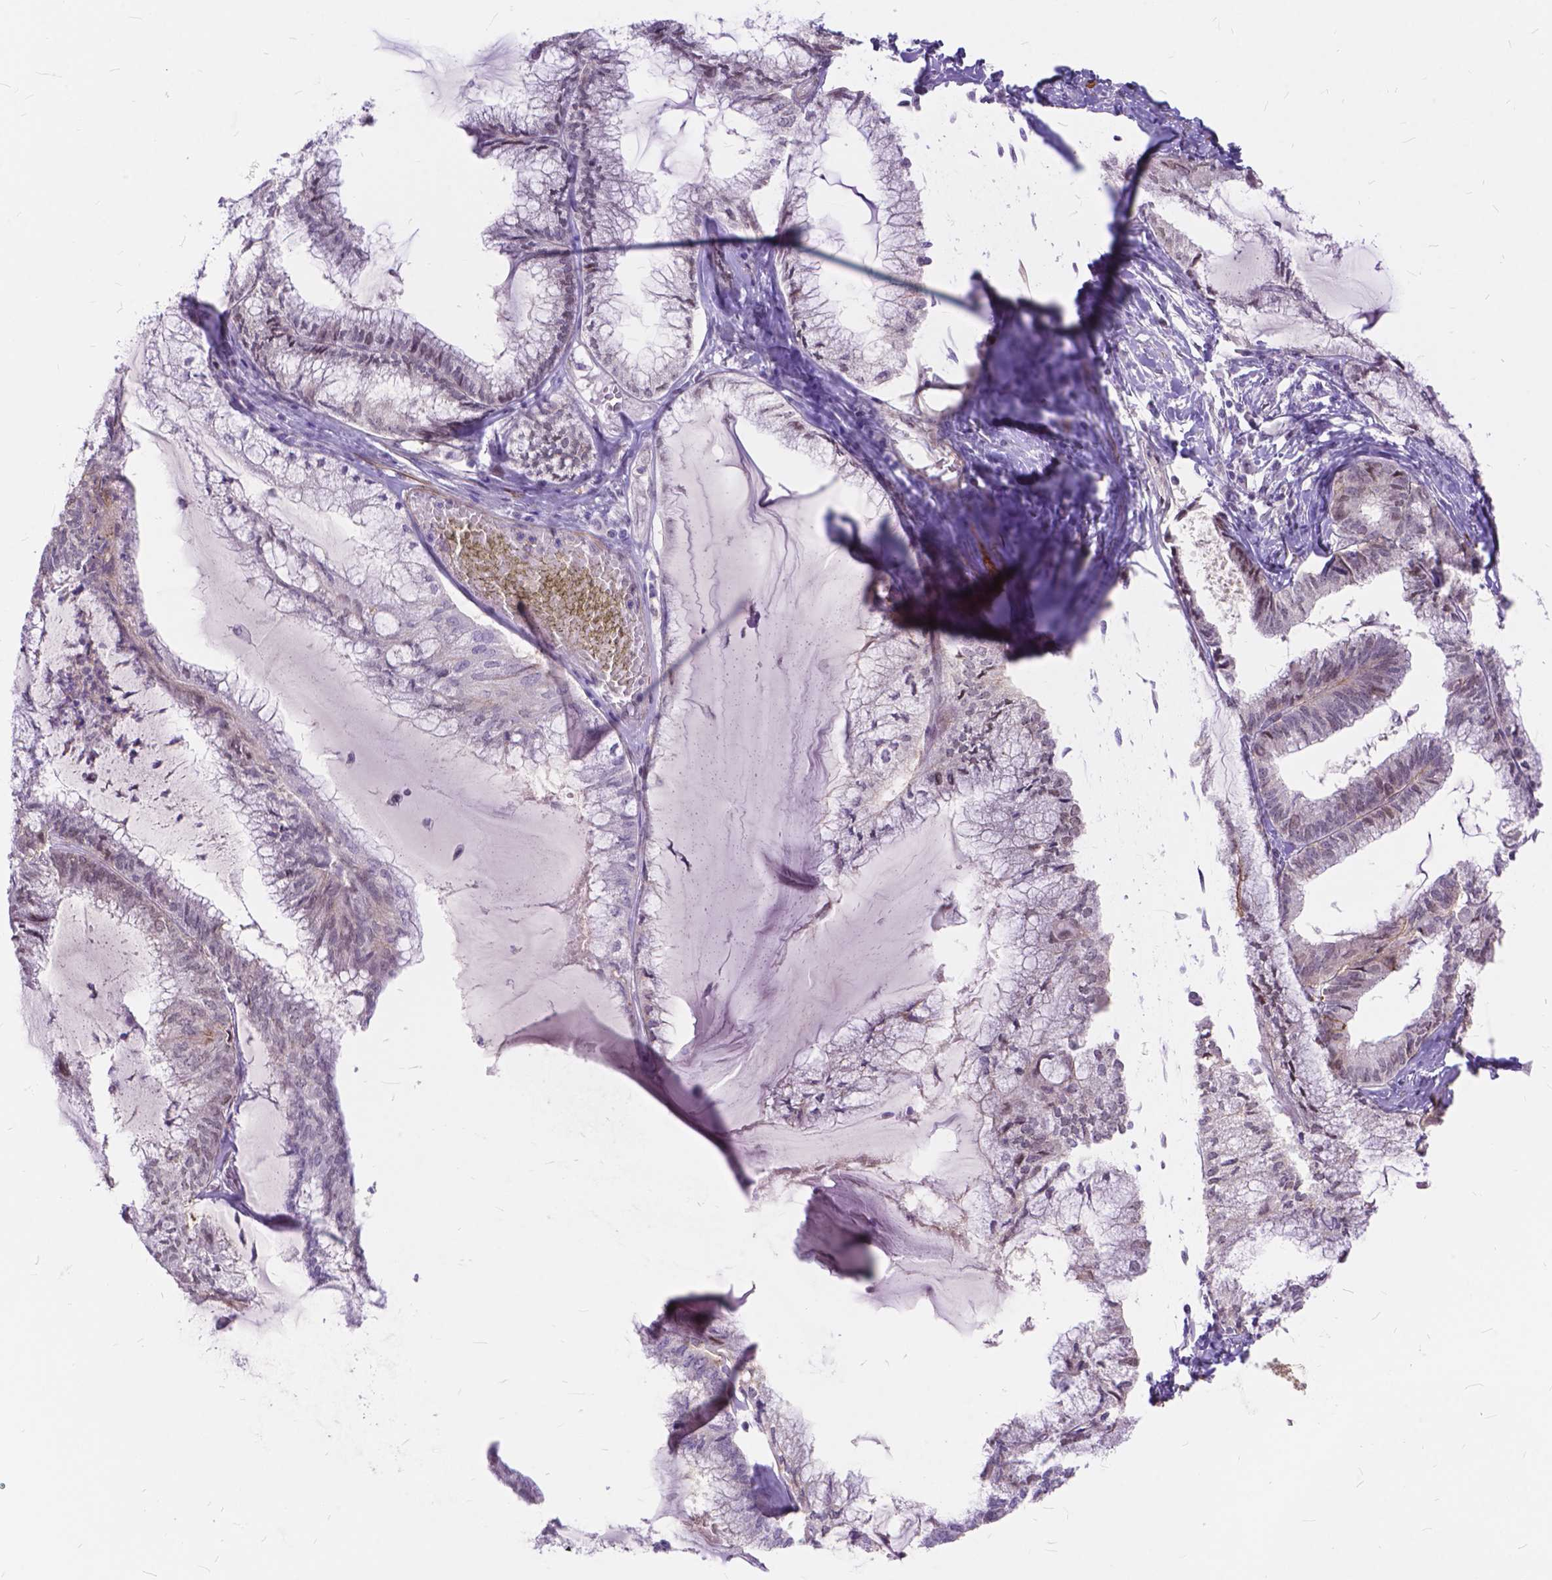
{"staining": {"intensity": "negative", "quantity": "none", "location": "none"}, "tissue": "endometrial cancer", "cell_type": "Tumor cells", "image_type": "cancer", "snomed": [{"axis": "morphology", "description": "Carcinoma, NOS"}, {"axis": "topography", "description": "Endometrium"}], "caption": "DAB immunohistochemical staining of endometrial cancer (carcinoma) exhibits no significant expression in tumor cells.", "gene": "MAN2C1", "patient": {"sex": "female", "age": 62}}